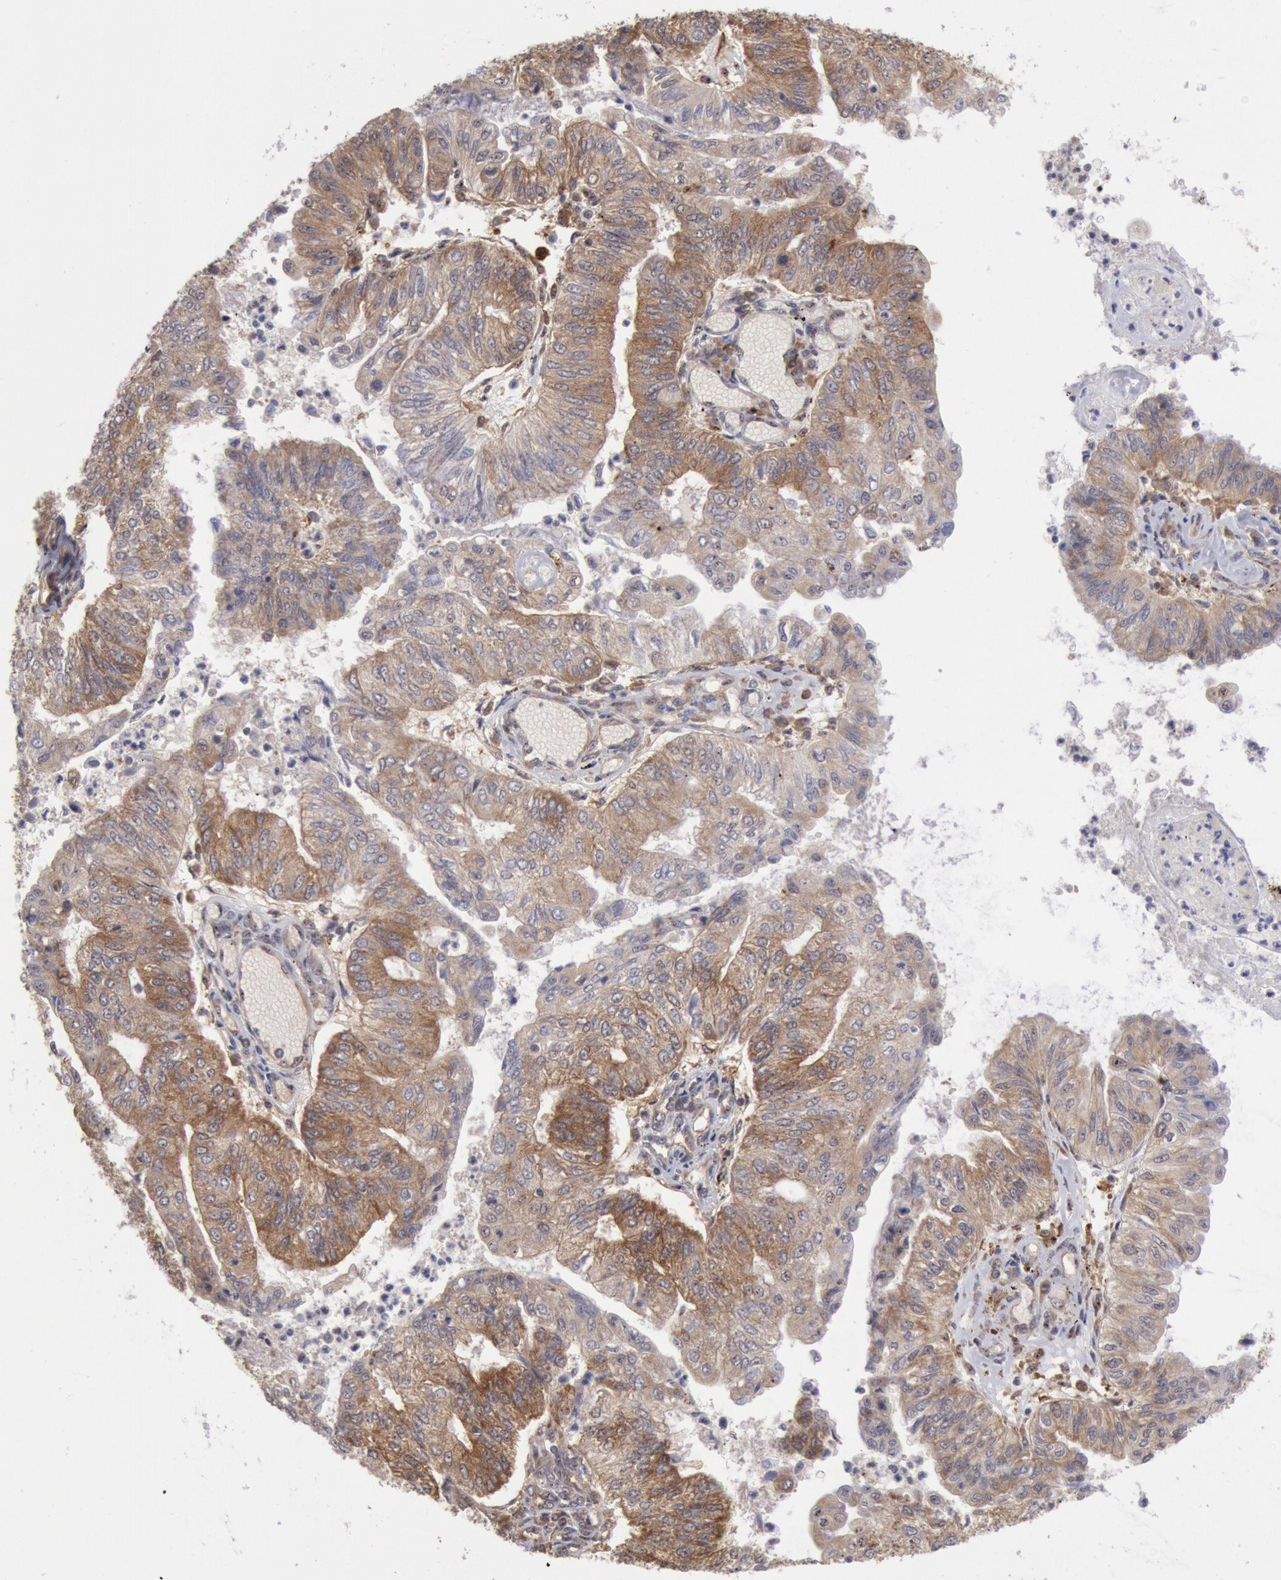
{"staining": {"intensity": "moderate", "quantity": "25%-75%", "location": "cytoplasmic/membranous"}, "tissue": "endometrial cancer", "cell_type": "Tumor cells", "image_type": "cancer", "snomed": [{"axis": "morphology", "description": "Adenocarcinoma, NOS"}, {"axis": "topography", "description": "Endometrium"}], "caption": "A high-resolution histopathology image shows immunohistochemistry staining of endometrial cancer, which reveals moderate cytoplasmic/membranous positivity in about 25%-75% of tumor cells.", "gene": "STX17", "patient": {"sex": "female", "age": 59}}